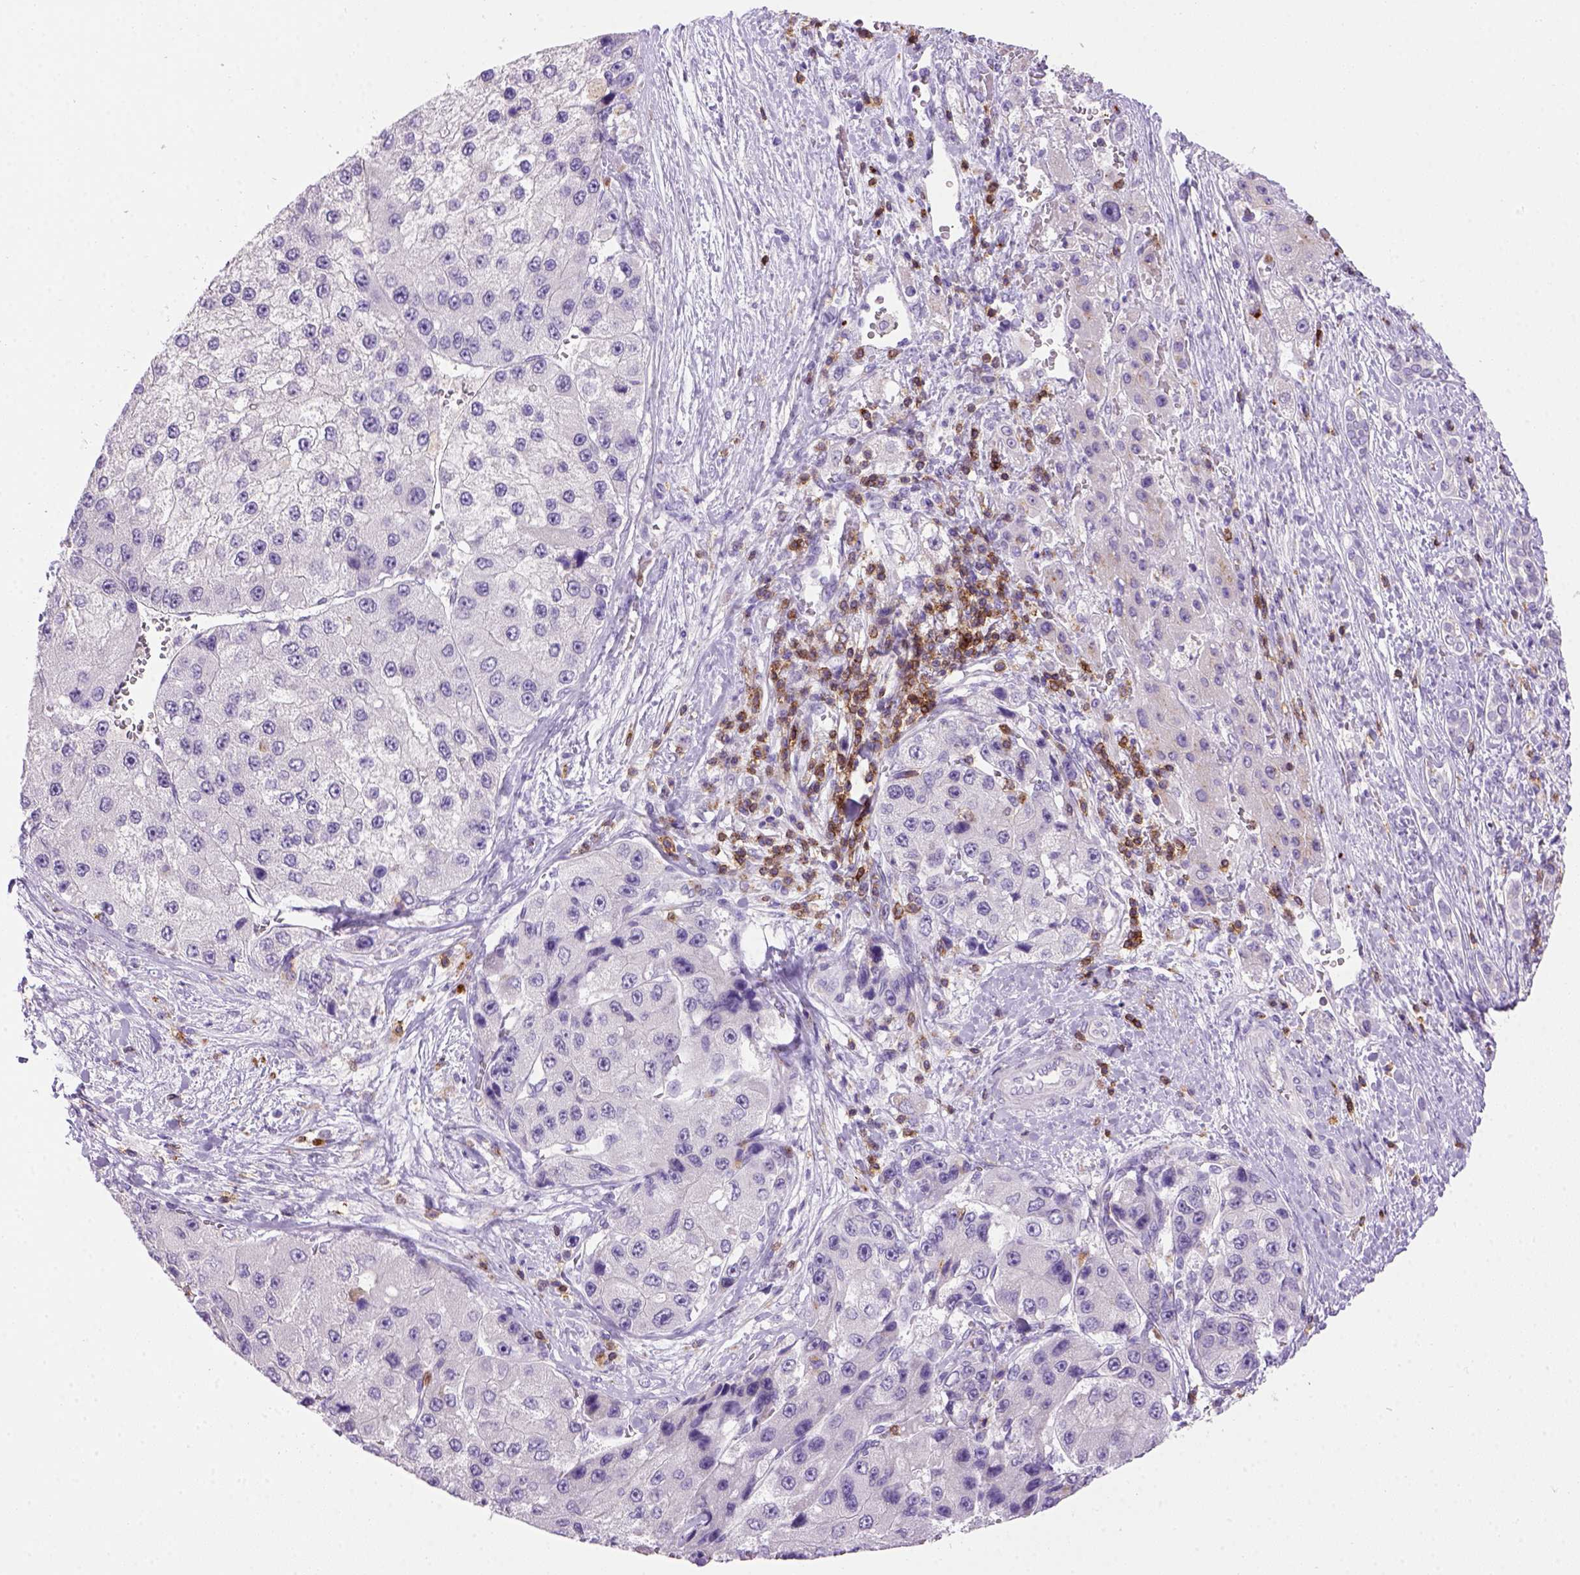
{"staining": {"intensity": "negative", "quantity": "none", "location": "none"}, "tissue": "liver cancer", "cell_type": "Tumor cells", "image_type": "cancer", "snomed": [{"axis": "morphology", "description": "Carcinoma, Hepatocellular, NOS"}, {"axis": "topography", "description": "Liver"}], "caption": "IHC histopathology image of neoplastic tissue: human hepatocellular carcinoma (liver) stained with DAB (3,3'-diaminobenzidine) reveals no significant protein expression in tumor cells. (Brightfield microscopy of DAB immunohistochemistry (IHC) at high magnification).", "gene": "CD3E", "patient": {"sex": "female", "age": 73}}